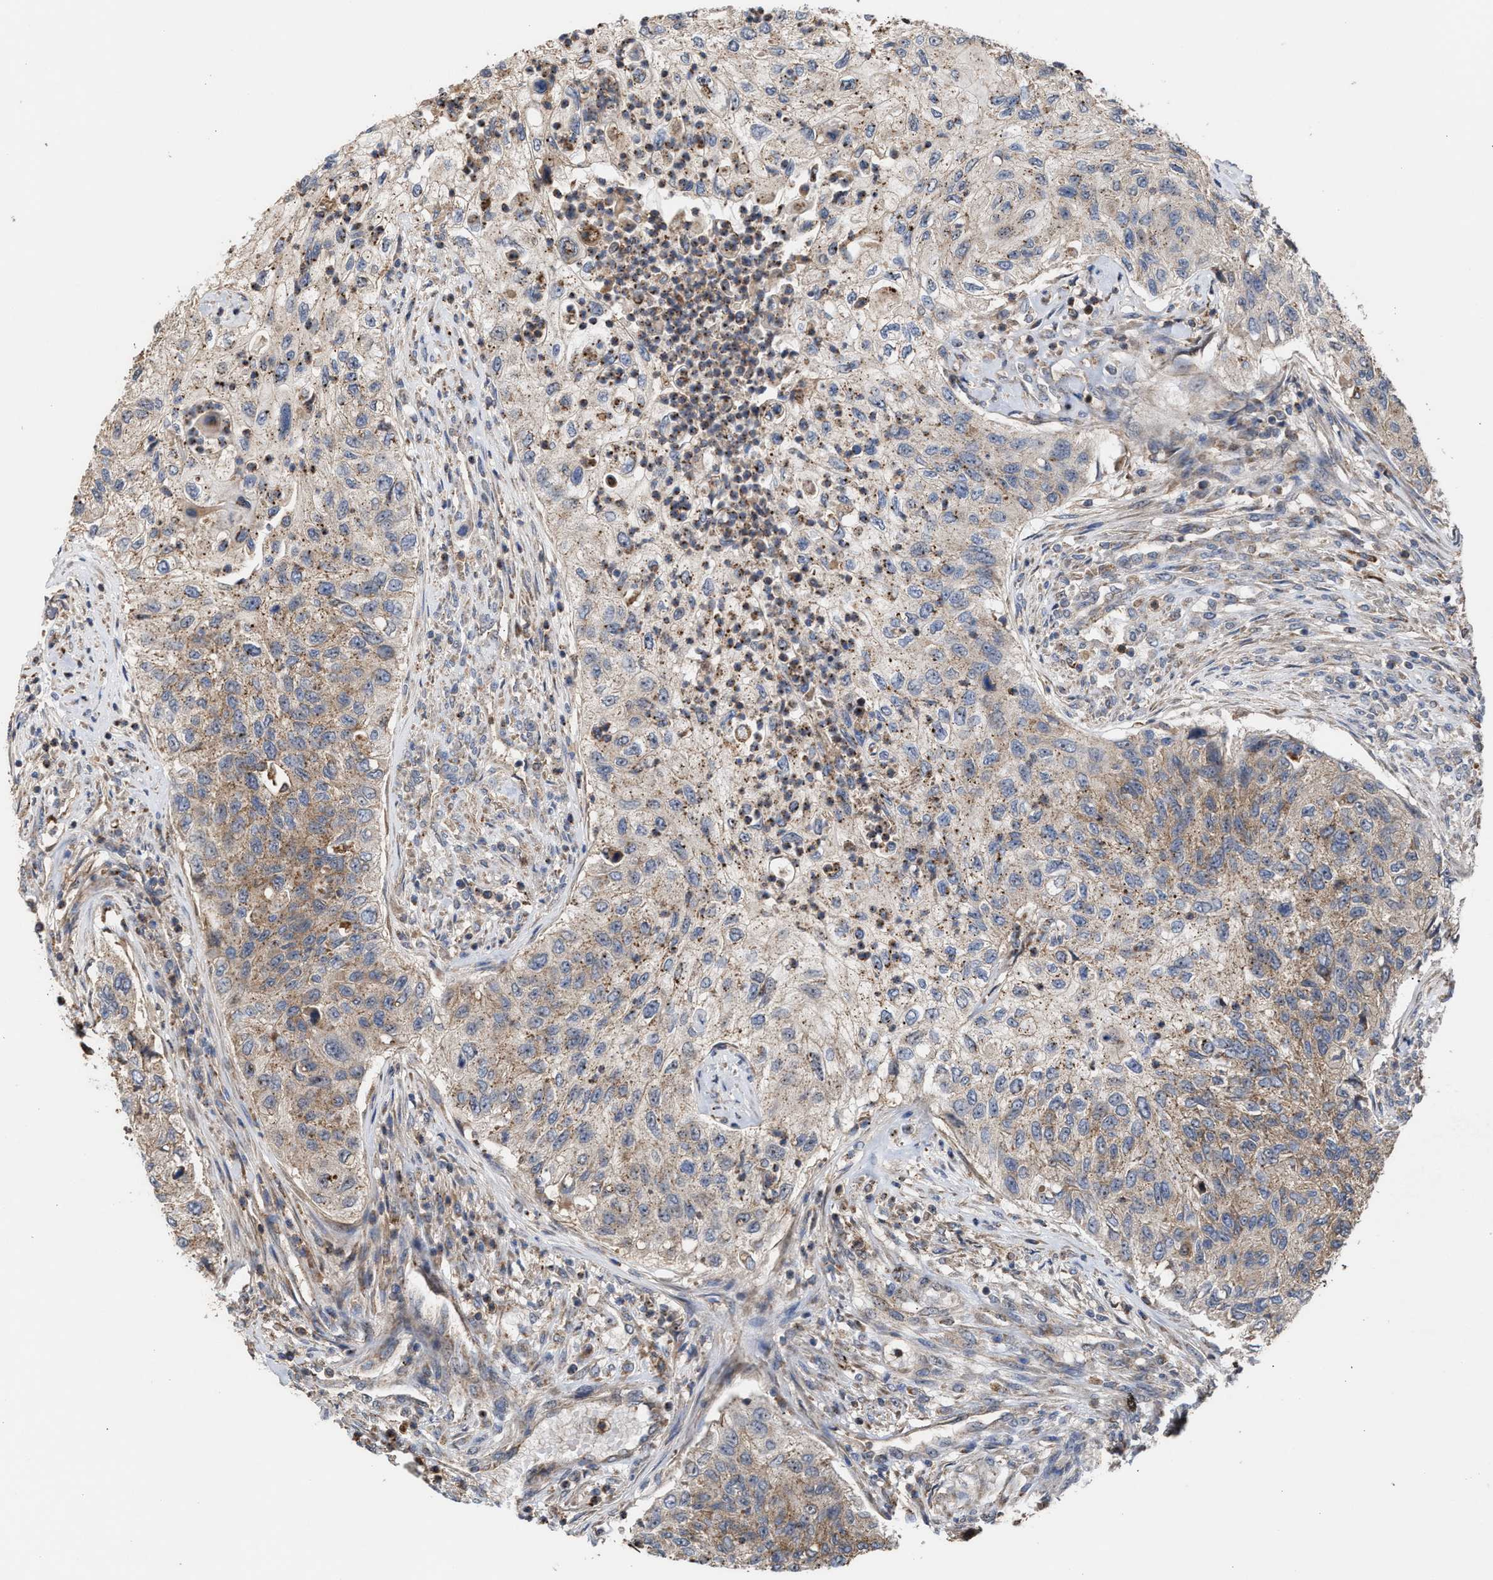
{"staining": {"intensity": "moderate", "quantity": "25%-75%", "location": "cytoplasmic/membranous"}, "tissue": "urothelial cancer", "cell_type": "Tumor cells", "image_type": "cancer", "snomed": [{"axis": "morphology", "description": "Urothelial carcinoma, High grade"}, {"axis": "topography", "description": "Urinary bladder"}], "caption": "High-grade urothelial carcinoma tissue shows moderate cytoplasmic/membranous staining in about 25%-75% of tumor cells, visualized by immunohistochemistry.", "gene": "EXOSC2", "patient": {"sex": "female", "age": 60}}